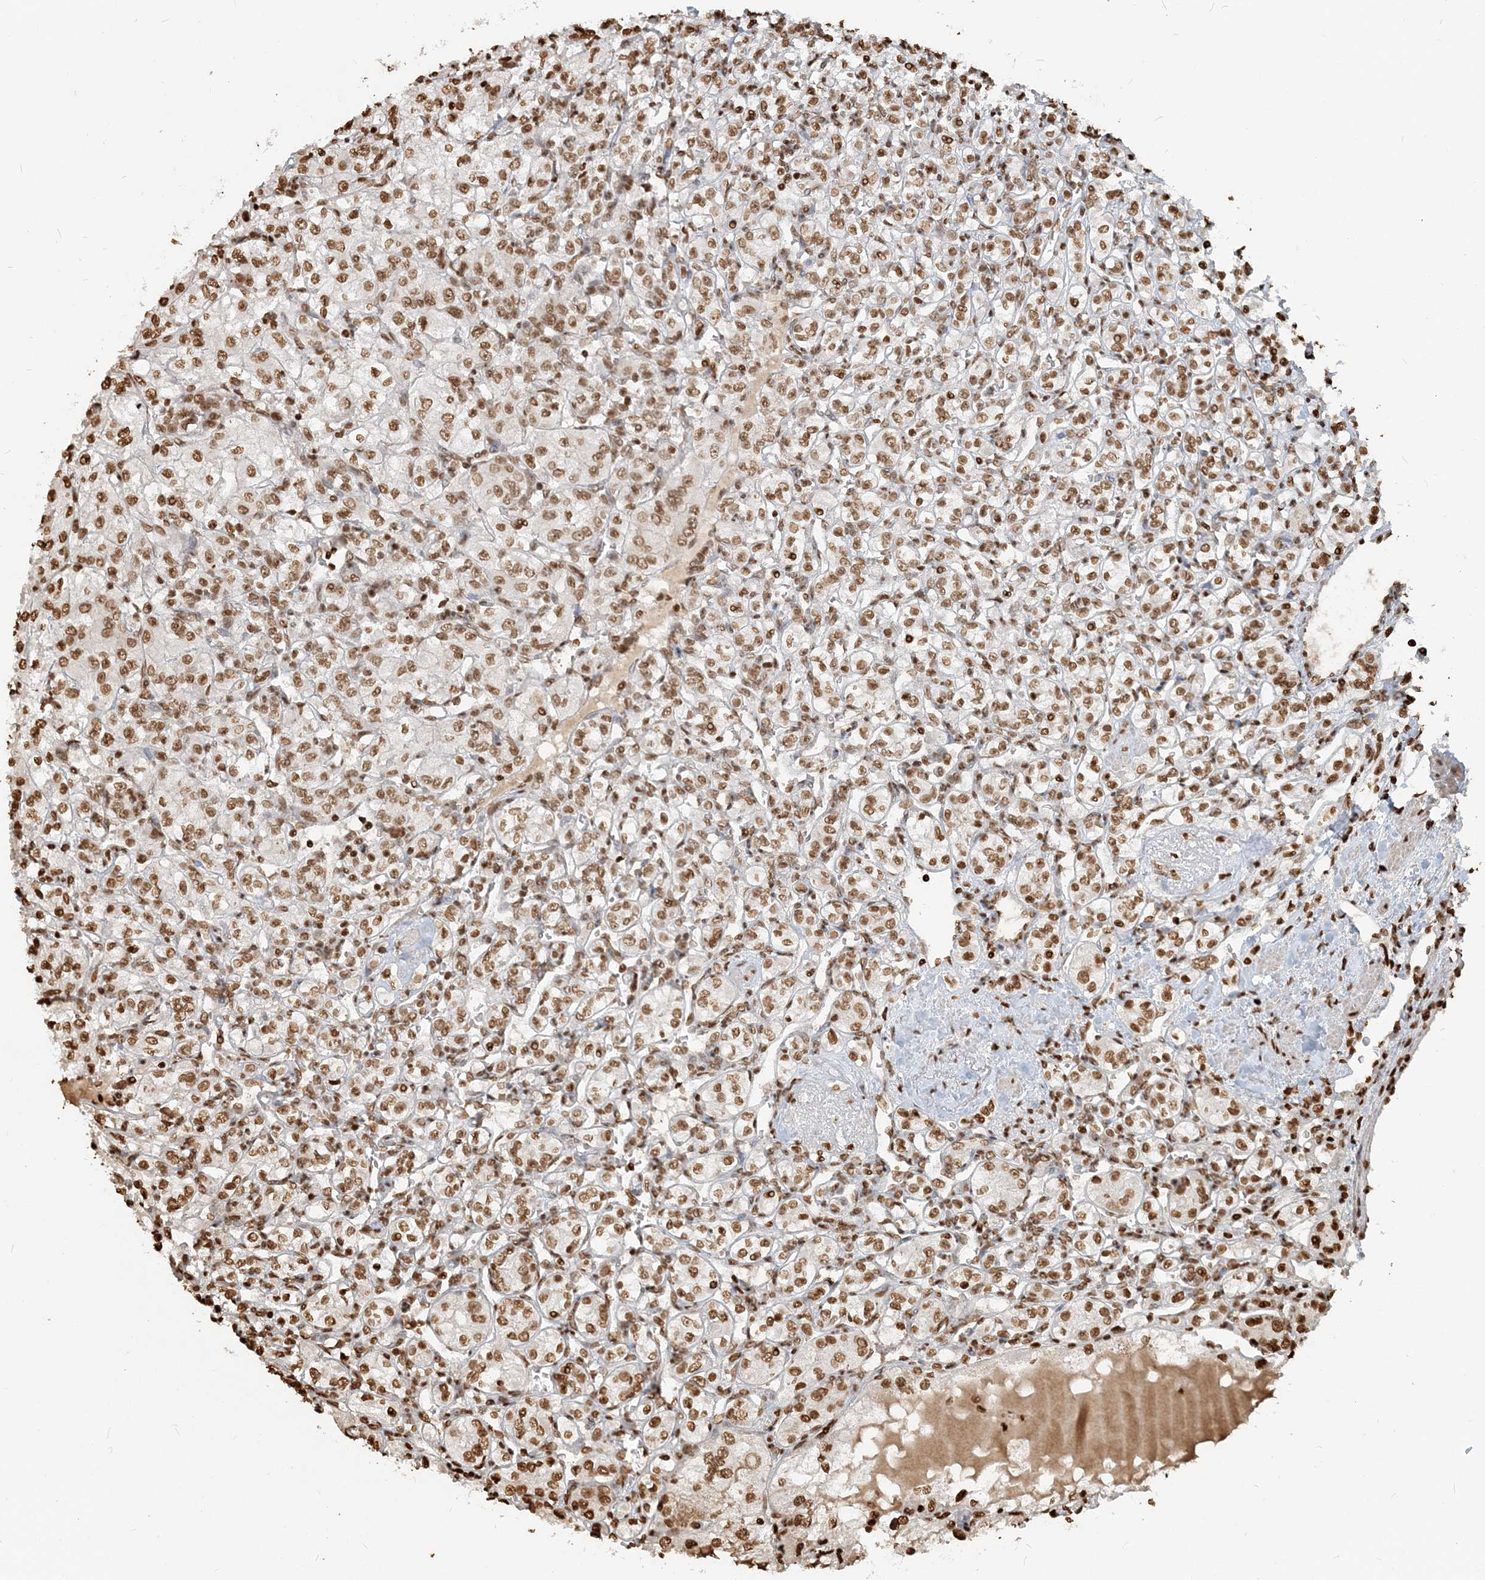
{"staining": {"intensity": "moderate", "quantity": ">75%", "location": "nuclear"}, "tissue": "renal cancer", "cell_type": "Tumor cells", "image_type": "cancer", "snomed": [{"axis": "morphology", "description": "Adenocarcinoma, NOS"}, {"axis": "topography", "description": "Kidney"}], "caption": "Renal cancer was stained to show a protein in brown. There is medium levels of moderate nuclear expression in approximately >75% of tumor cells.", "gene": "H3-3B", "patient": {"sex": "male", "age": 77}}